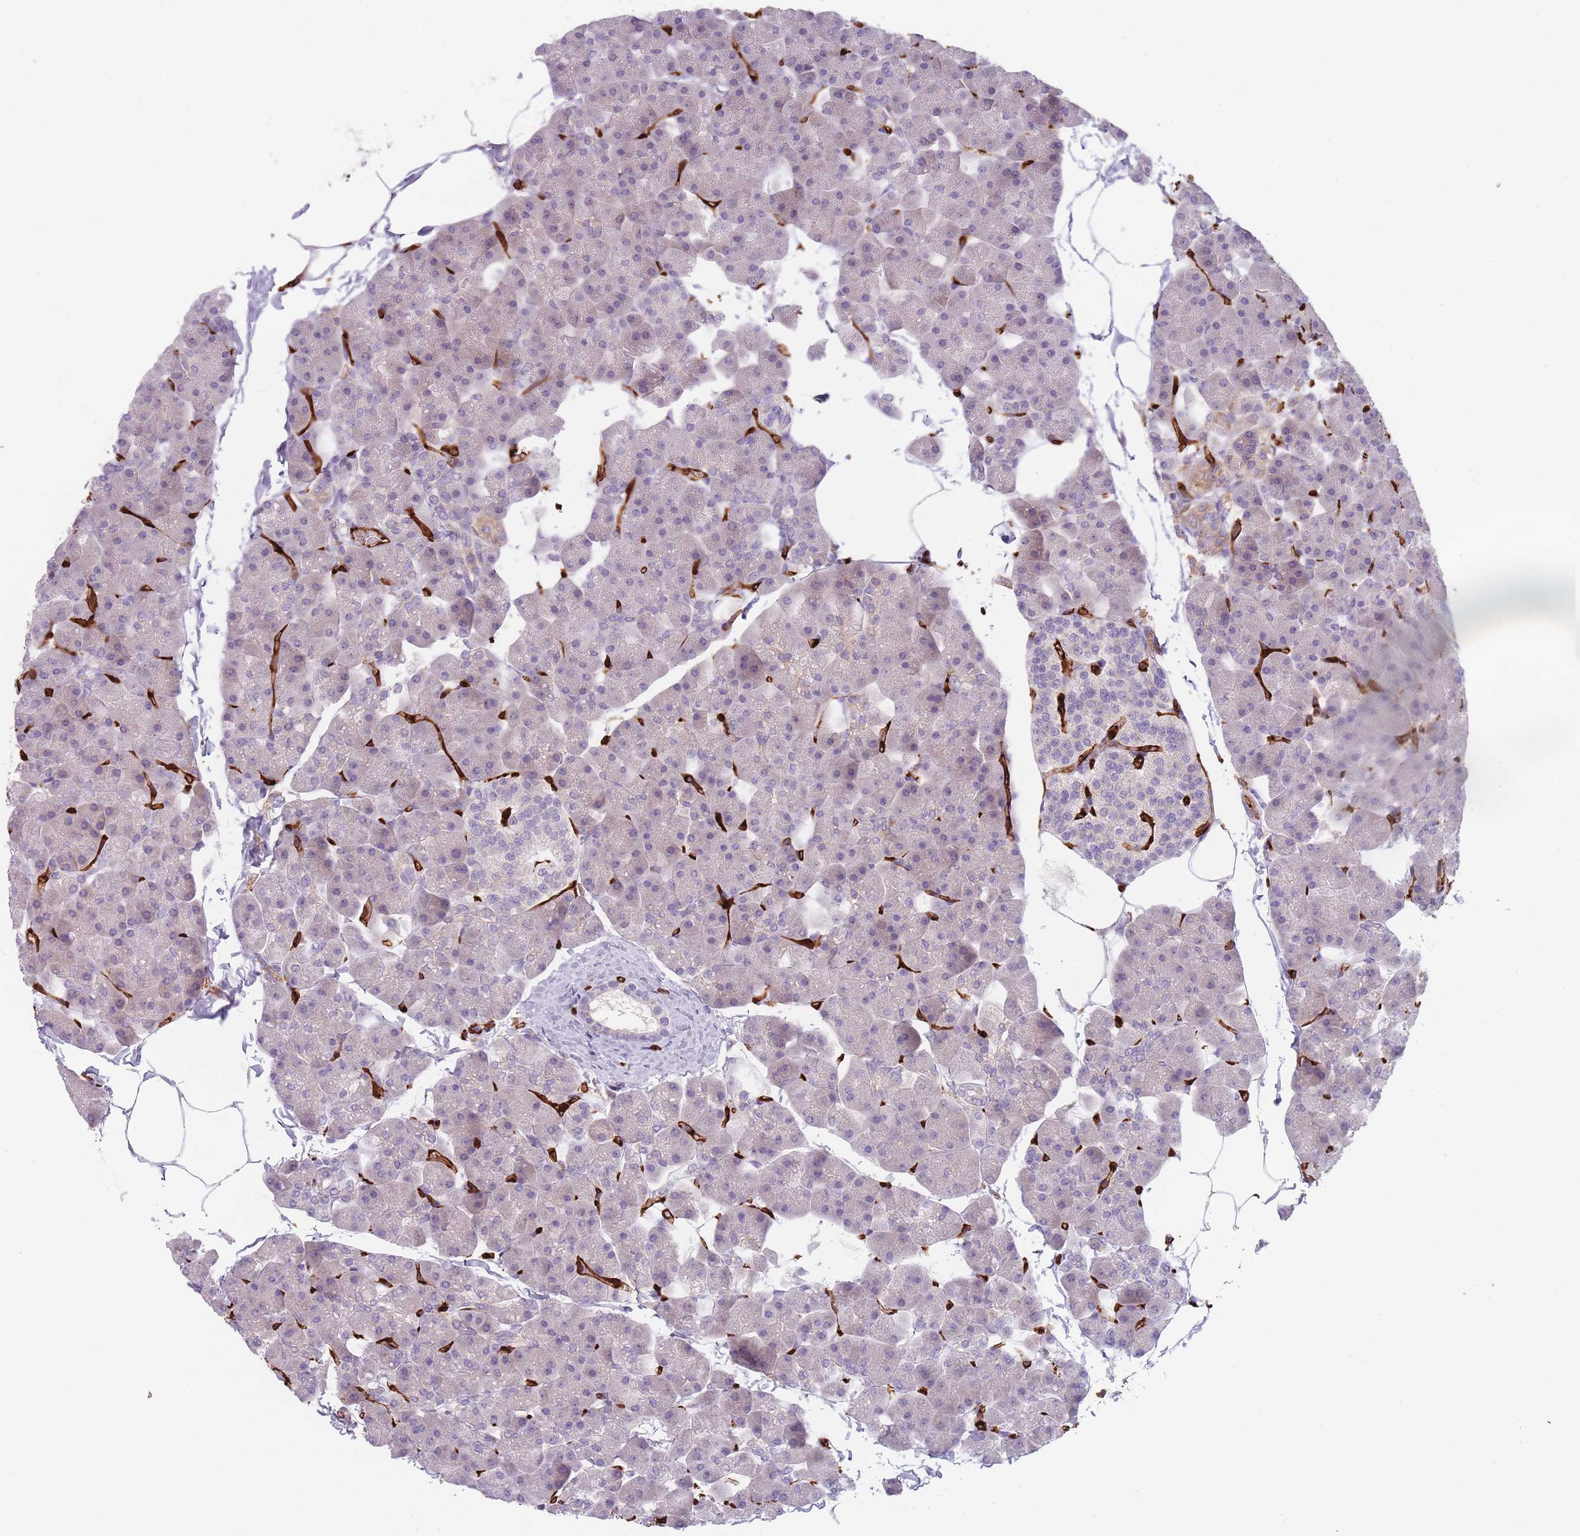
{"staining": {"intensity": "weak", "quantity": "<25%", "location": "cytoplasmic/membranous"}, "tissue": "pancreas", "cell_type": "Exocrine glandular cells", "image_type": "normal", "snomed": [{"axis": "morphology", "description": "Normal tissue, NOS"}, {"axis": "topography", "description": "Pancreas"}], "caption": "An image of pancreas stained for a protein shows no brown staining in exocrine glandular cells. (DAB IHC, high magnification).", "gene": "CD300LF", "patient": {"sex": "male", "age": 35}}